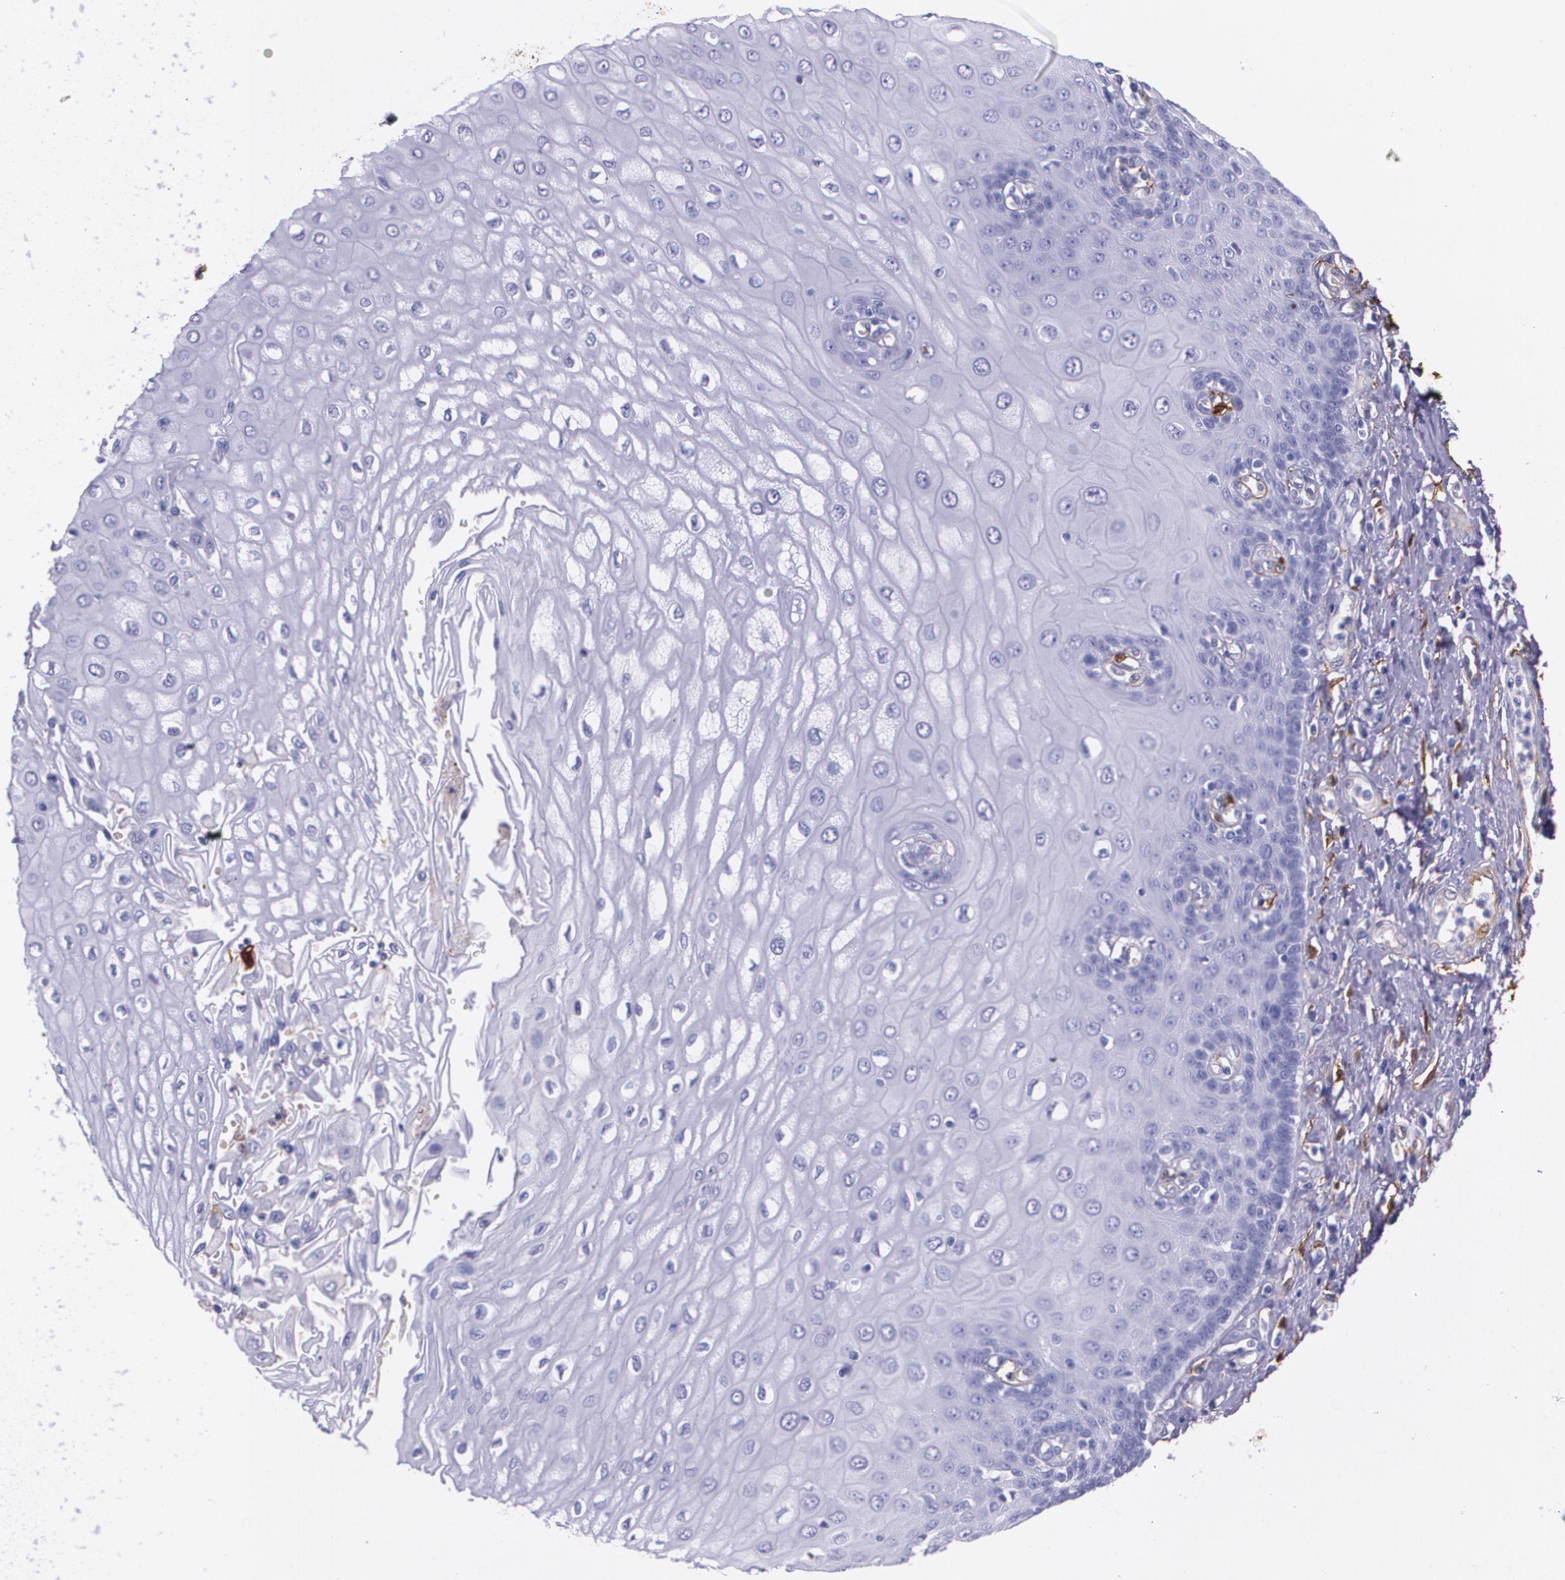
{"staining": {"intensity": "negative", "quantity": "none", "location": "none"}, "tissue": "esophagus", "cell_type": "Squamous epithelial cells", "image_type": "normal", "snomed": [{"axis": "morphology", "description": "Normal tissue, NOS"}, {"axis": "topography", "description": "Esophagus"}], "caption": "Human esophagus stained for a protein using immunohistochemistry (IHC) shows no positivity in squamous epithelial cells.", "gene": "MMP2", "patient": {"sex": "male", "age": 62}}